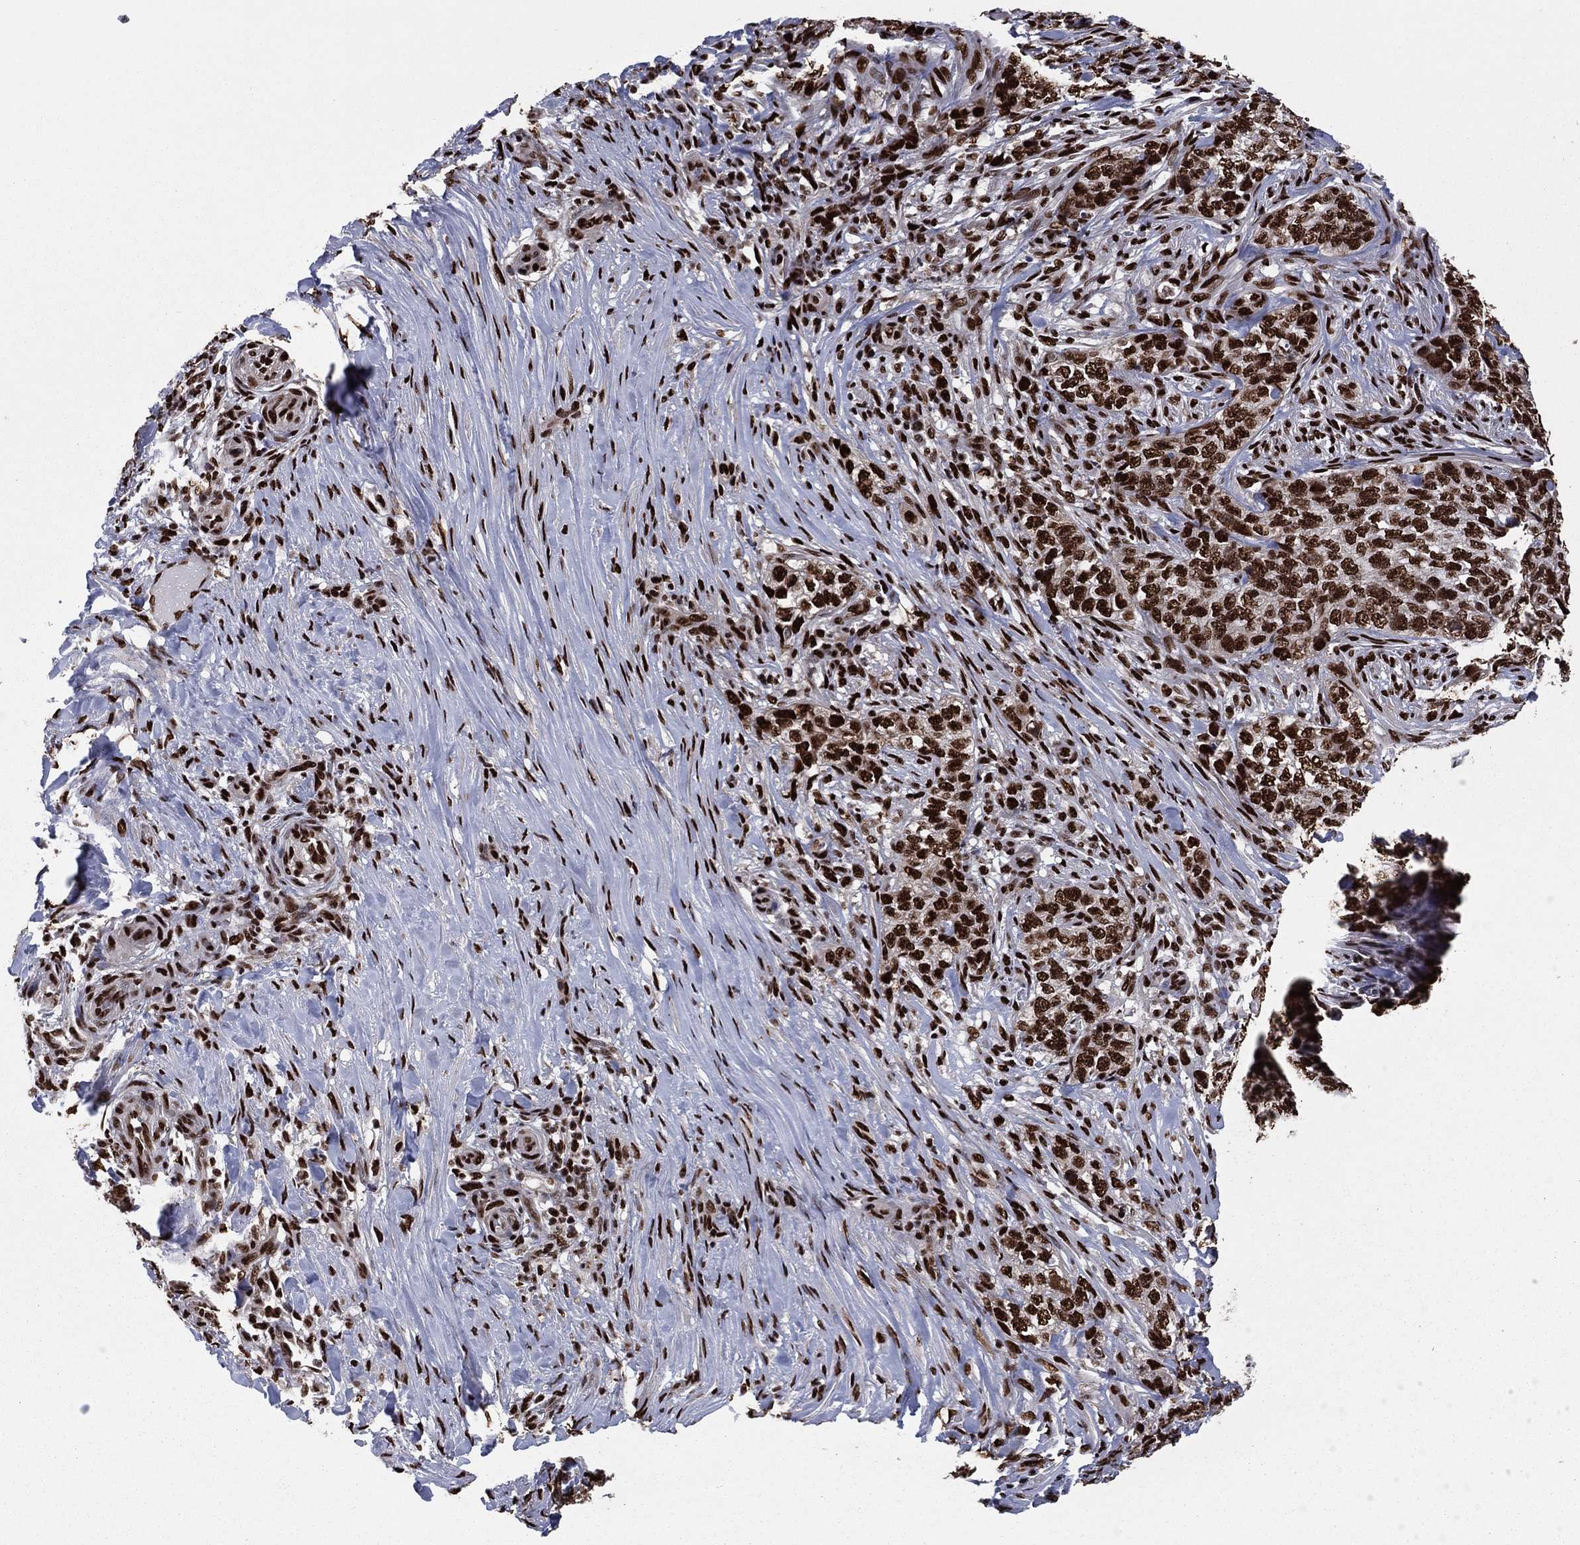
{"staining": {"intensity": "strong", "quantity": ">75%", "location": "nuclear"}, "tissue": "skin cancer", "cell_type": "Tumor cells", "image_type": "cancer", "snomed": [{"axis": "morphology", "description": "Basal cell carcinoma"}, {"axis": "topography", "description": "Skin"}], "caption": "This histopathology image displays skin cancer stained with immunohistochemistry to label a protein in brown. The nuclear of tumor cells show strong positivity for the protein. Nuclei are counter-stained blue.", "gene": "TP53BP1", "patient": {"sex": "female", "age": 69}}